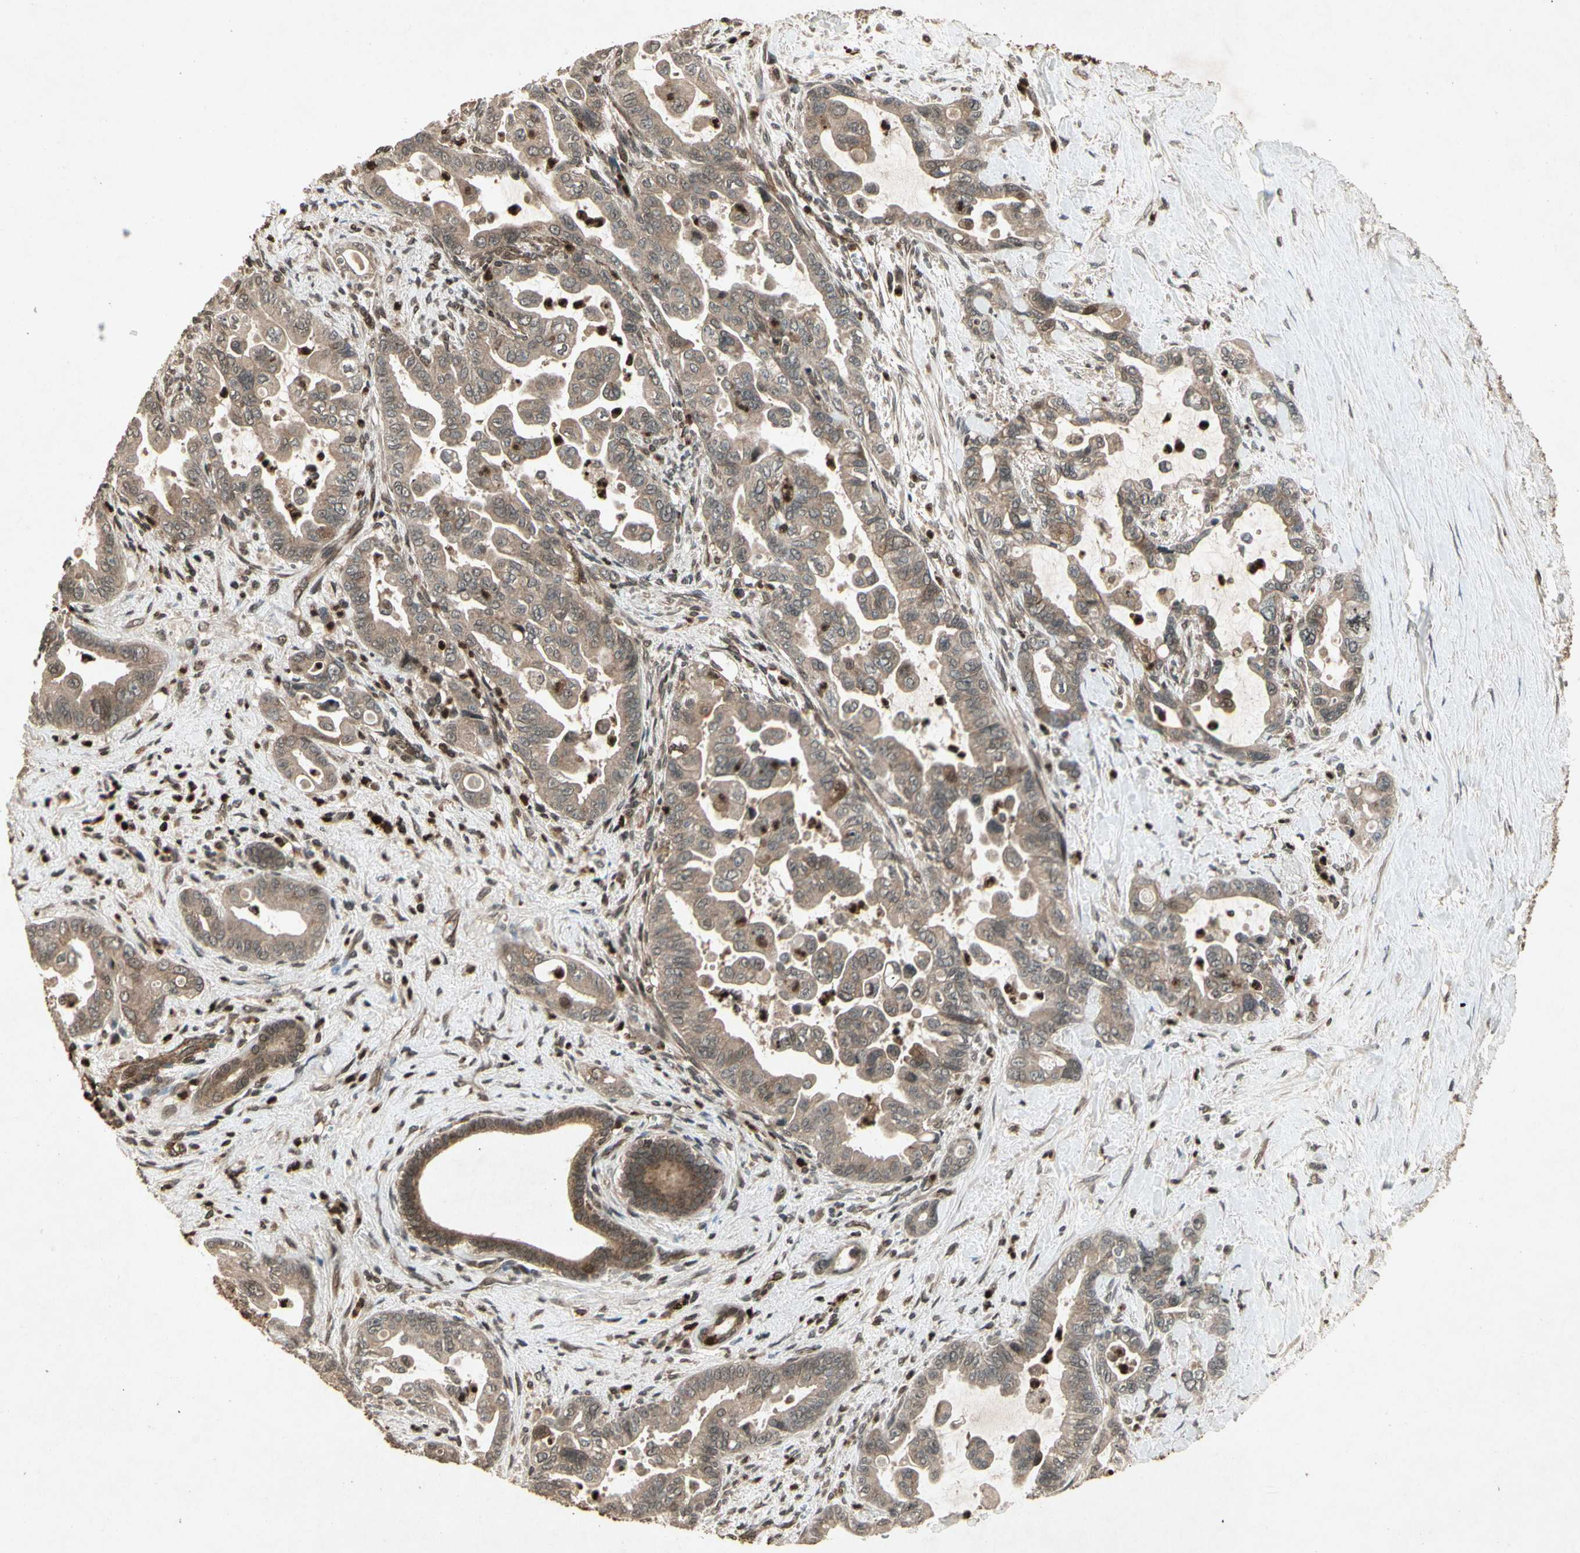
{"staining": {"intensity": "moderate", "quantity": ">75%", "location": "cytoplasmic/membranous"}, "tissue": "pancreatic cancer", "cell_type": "Tumor cells", "image_type": "cancer", "snomed": [{"axis": "morphology", "description": "Adenocarcinoma, NOS"}, {"axis": "topography", "description": "Pancreas"}], "caption": "A brown stain labels moderate cytoplasmic/membranous positivity of a protein in human adenocarcinoma (pancreatic) tumor cells. Immunohistochemistry (ihc) stains the protein of interest in brown and the nuclei are stained blue.", "gene": "GLRX", "patient": {"sex": "male", "age": 70}}